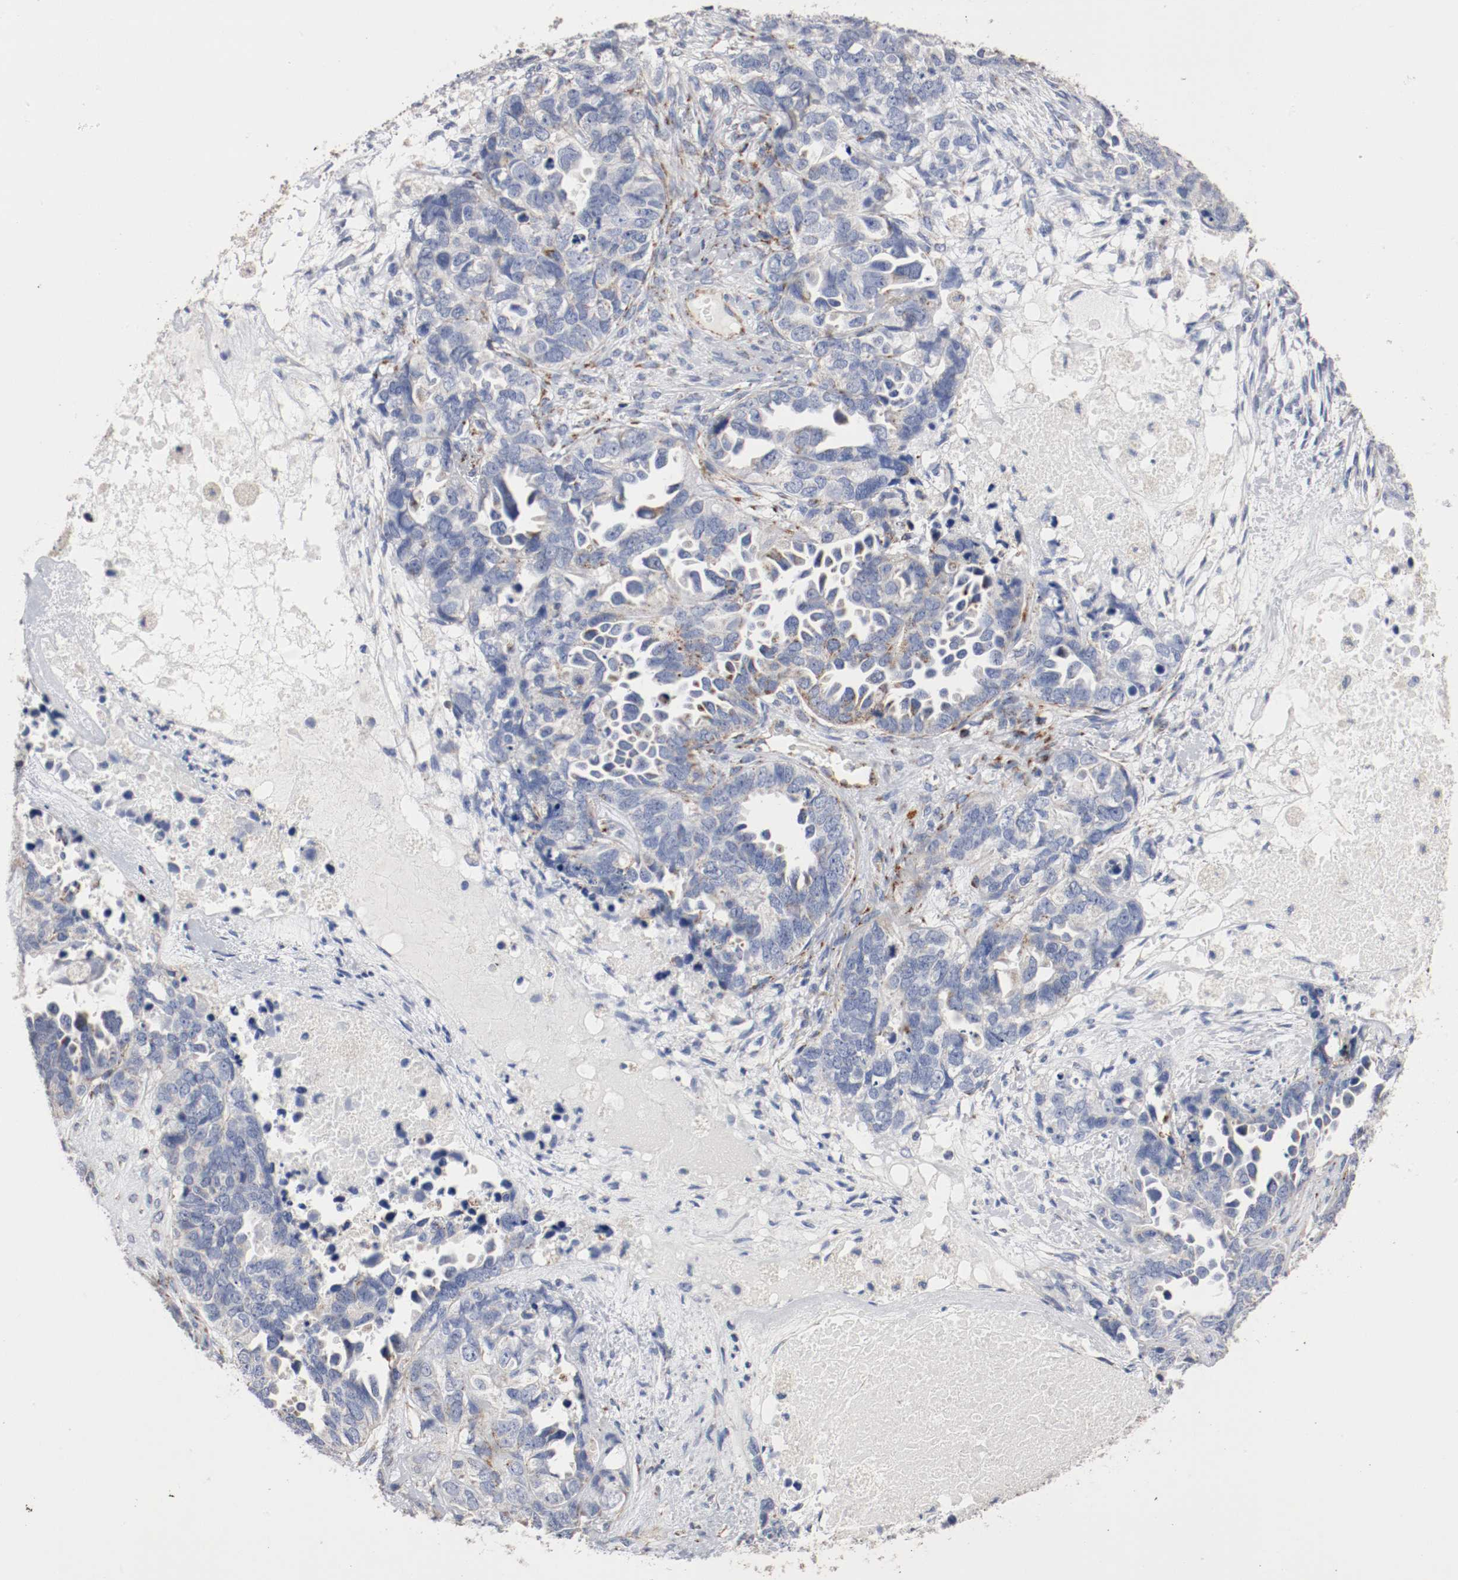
{"staining": {"intensity": "weak", "quantity": "25%-75%", "location": "cytoplasmic/membranous"}, "tissue": "ovarian cancer", "cell_type": "Tumor cells", "image_type": "cancer", "snomed": [{"axis": "morphology", "description": "Cystadenocarcinoma, serous, NOS"}, {"axis": "topography", "description": "Ovary"}], "caption": "DAB (3,3'-diaminobenzidine) immunohistochemical staining of ovarian cancer (serous cystadenocarcinoma) exhibits weak cytoplasmic/membranous protein positivity in about 25%-75% of tumor cells. Using DAB (brown) and hematoxylin (blue) stains, captured at high magnification using brightfield microscopy.", "gene": "TUBD1", "patient": {"sex": "female", "age": 82}}